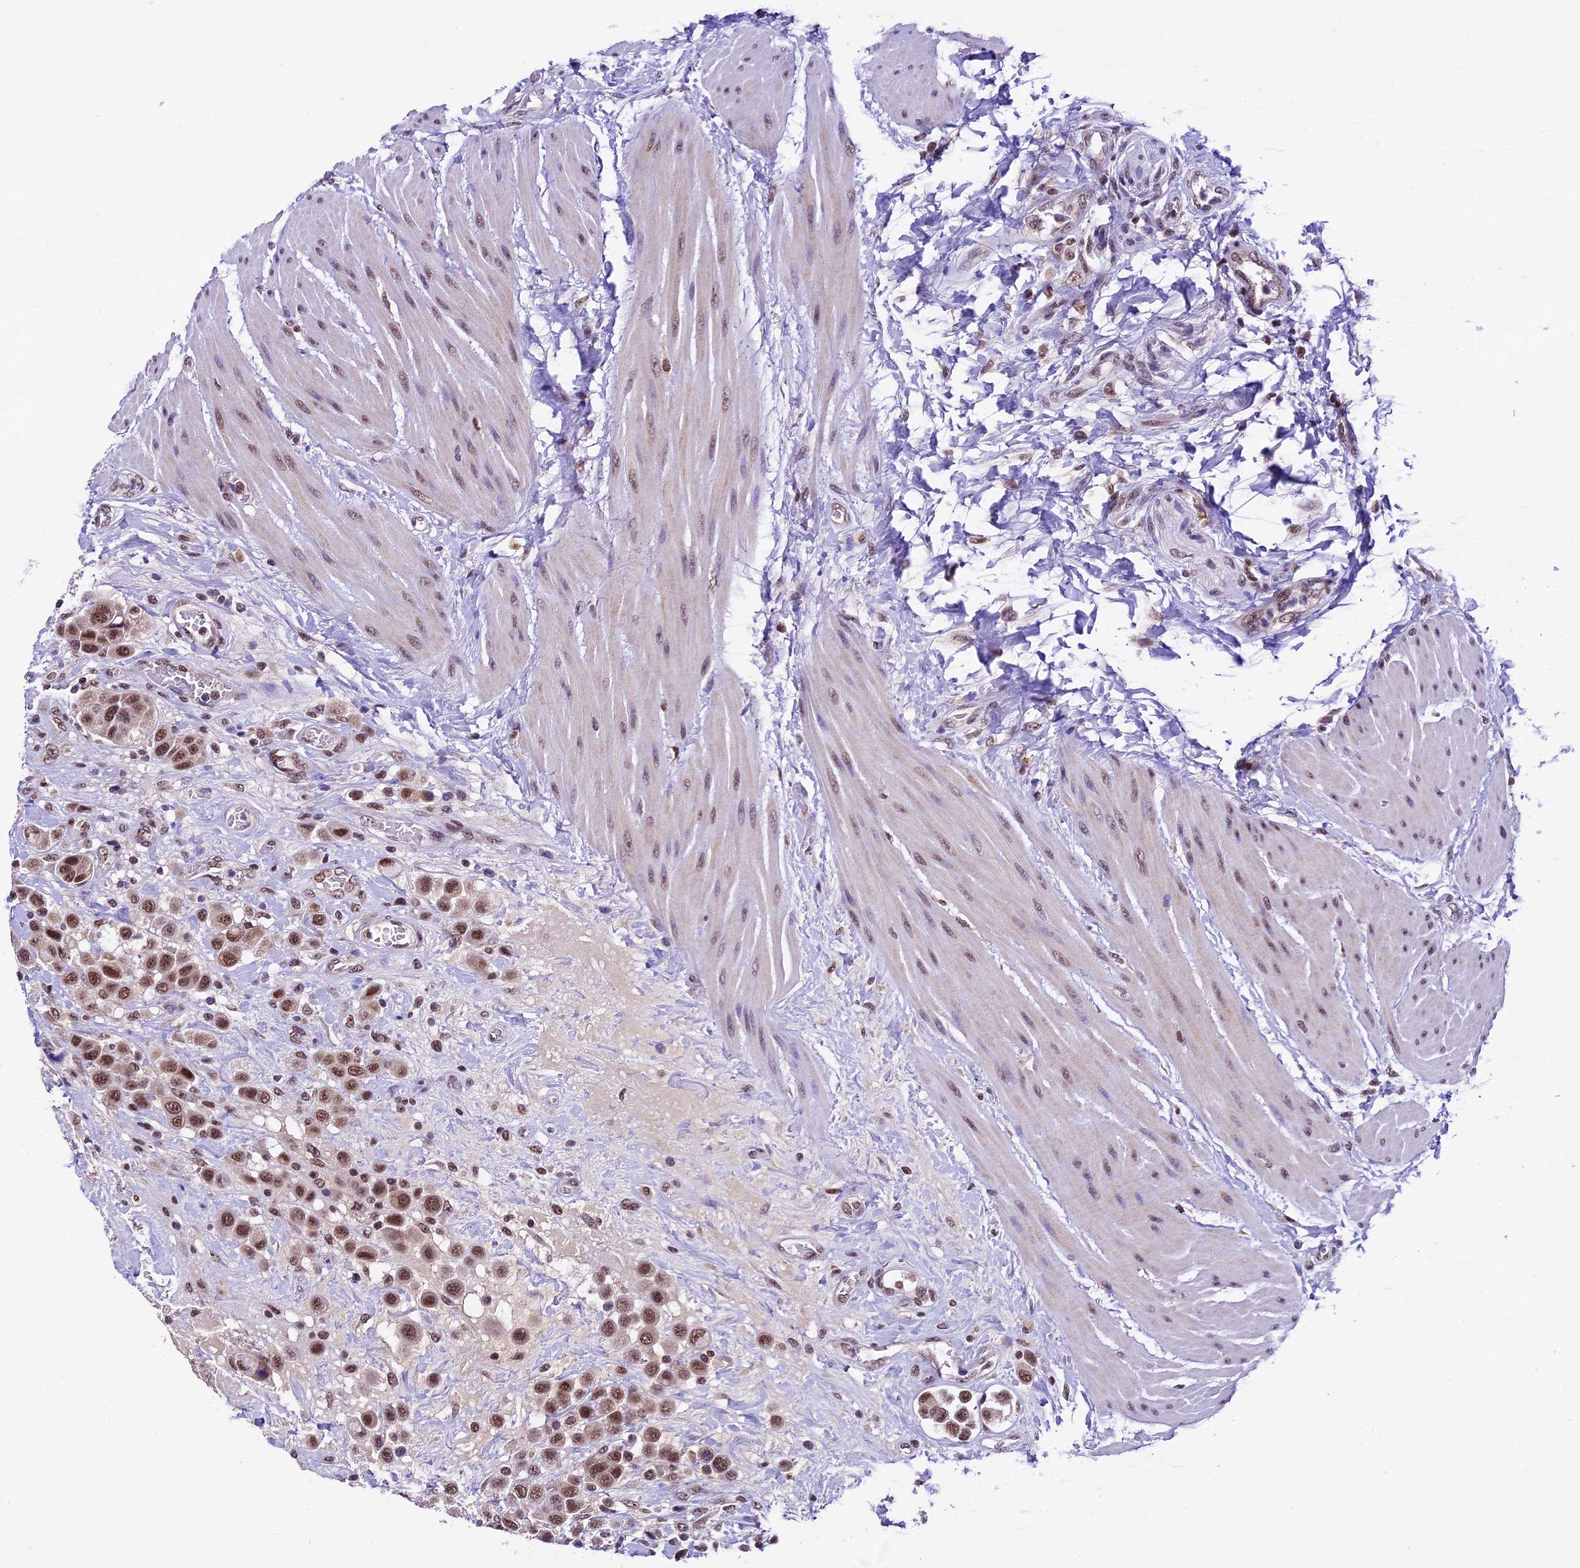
{"staining": {"intensity": "moderate", "quantity": ">75%", "location": "nuclear"}, "tissue": "urothelial cancer", "cell_type": "Tumor cells", "image_type": "cancer", "snomed": [{"axis": "morphology", "description": "Urothelial carcinoma, High grade"}, {"axis": "topography", "description": "Urinary bladder"}], "caption": "Brown immunohistochemical staining in human urothelial carcinoma (high-grade) reveals moderate nuclear positivity in approximately >75% of tumor cells.", "gene": "CARS2", "patient": {"sex": "male", "age": 50}}